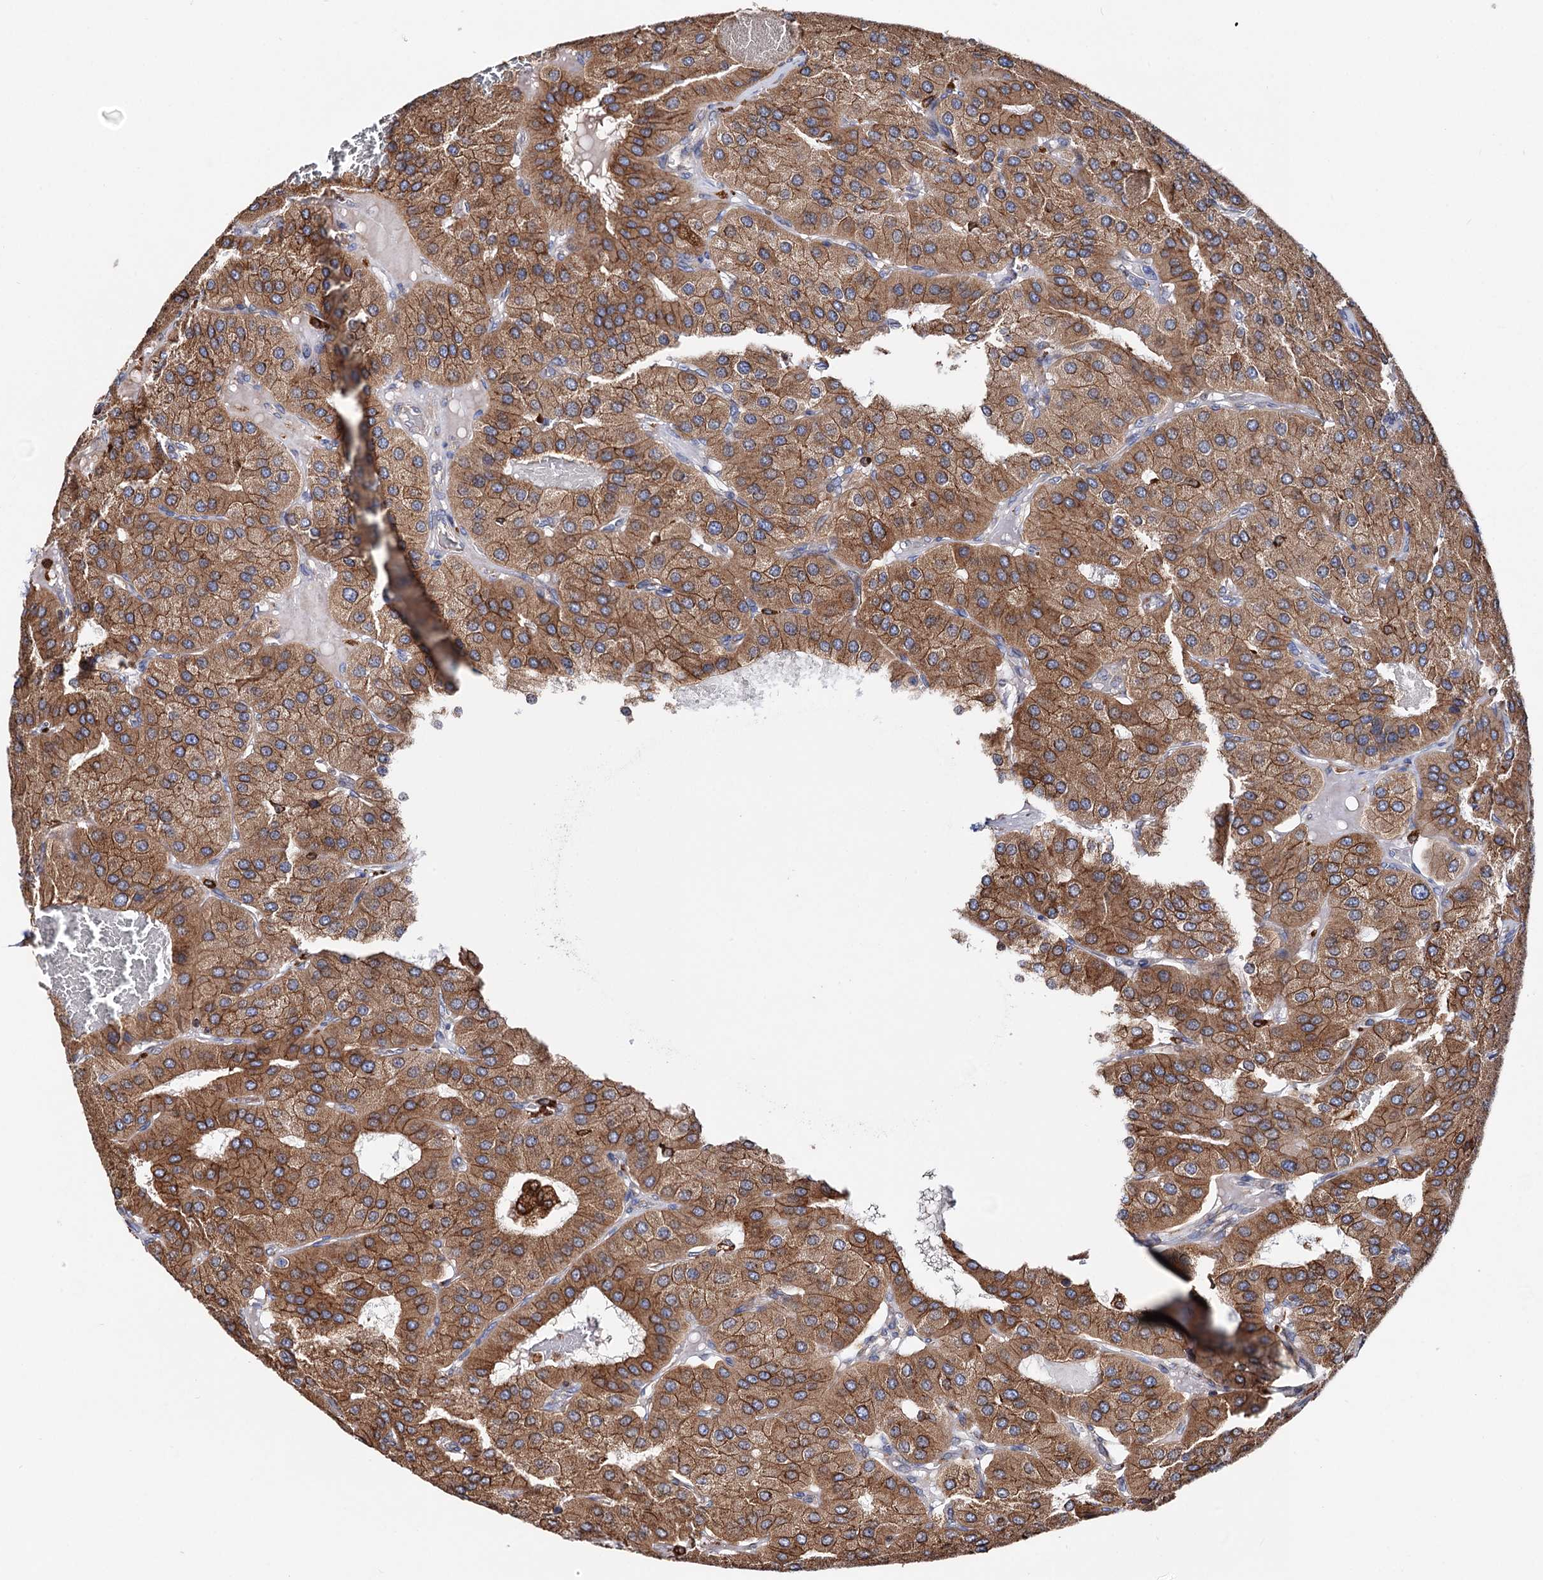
{"staining": {"intensity": "moderate", "quantity": ">75%", "location": "cytoplasmic/membranous"}, "tissue": "parathyroid gland", "cell_type": "Glandular cells", "image_type": "normal", "snomed": [{"axis": "morphology", "description": "Normal tissue, NOS"}, {"axis": "morphology", "description": "Adenoma, NOS"}, {"axis": "topography", "description": "Parathyroid gland"}], "caption": "This image shows immunohistochemistry (IHC) staining of benign human parathyroid gland, with medium moderate cytoplasmic/membranous expression in approximately >75% of glandular cells.", "gene": "ERP29", "patient": {"sex": "female", "age": 86}}